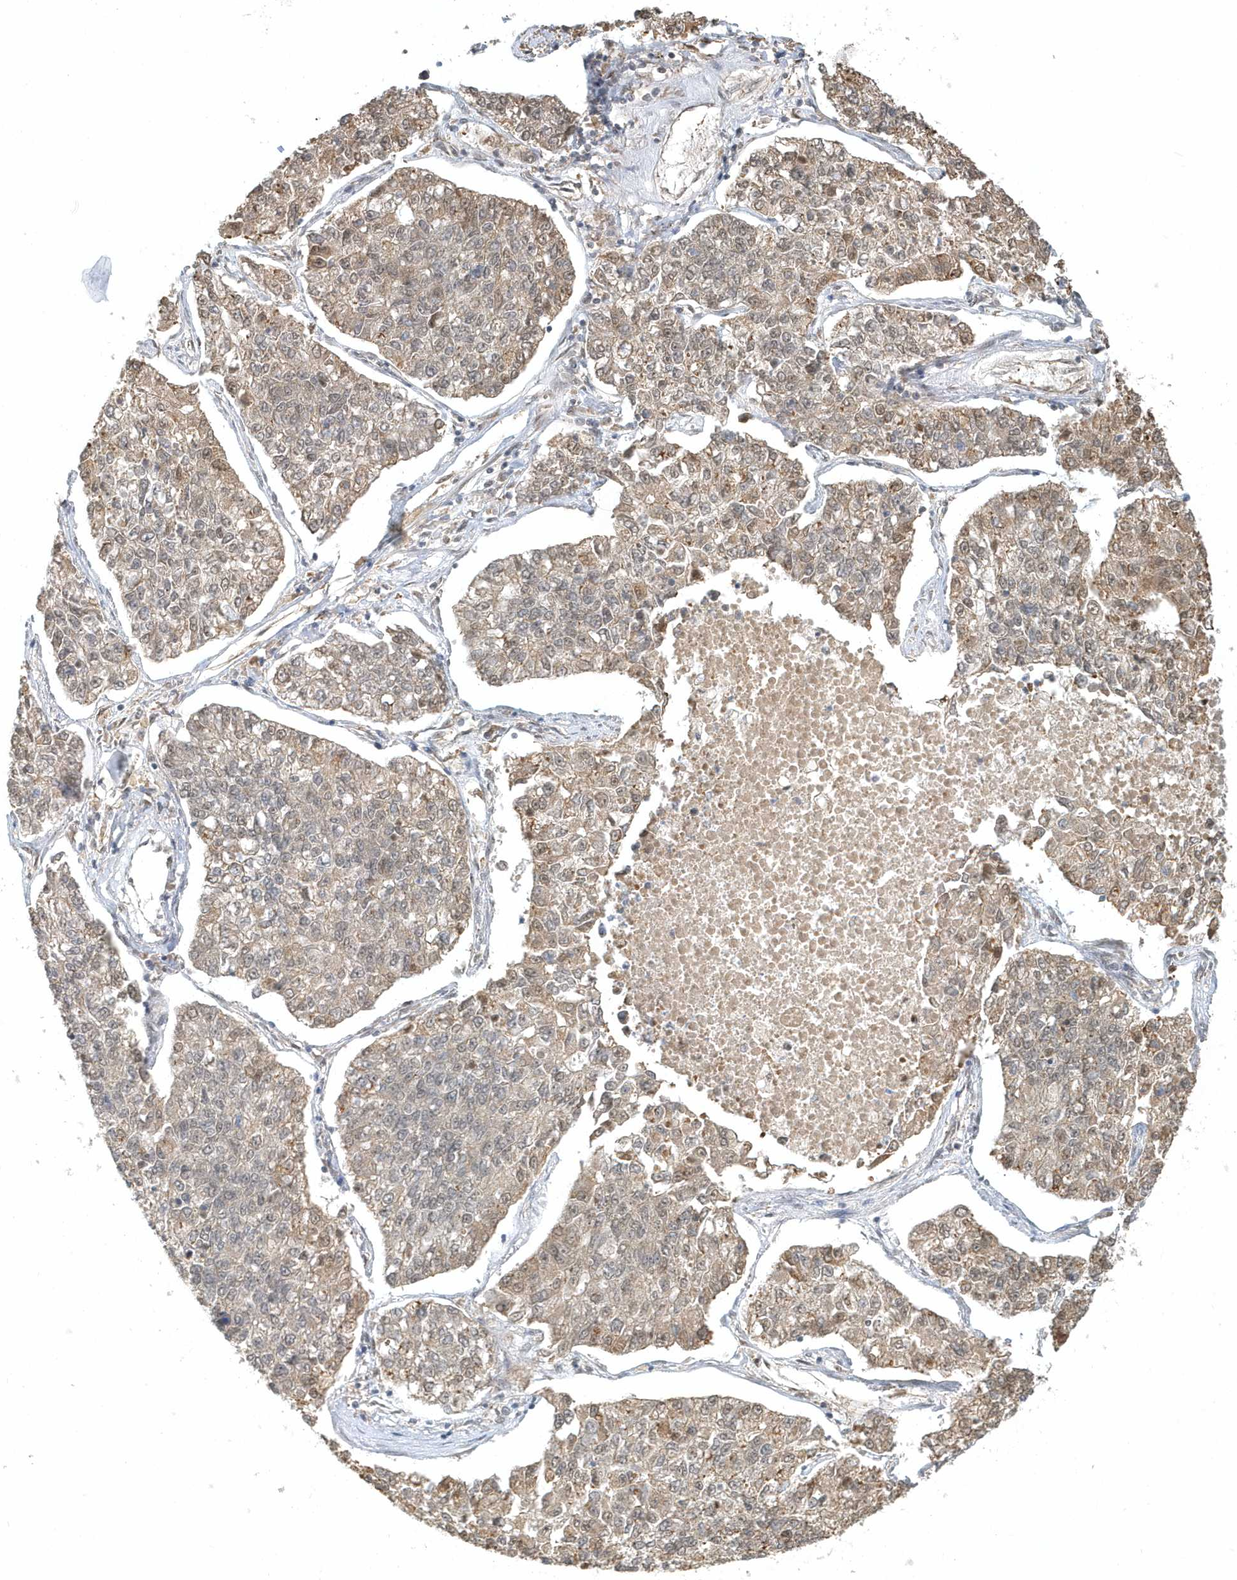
{"staining": {"intensity": "weak", "quantity": "25%-75%", "location": "cytoplasmic/membranous,nuclear"}, "tissue": "lung cancer", "cell_type": "Tumor cells", "image_type": "cancer", "snomed": [{"axis": "morphology", "description": "Adenocarcinoma, NOS"}, {"axis": "topography", "description": "Lung"}], "caption": "This is an image of IHC staining of lung cancer (adenocarcinoma), which shows weak staining in the cytoplasmic/membranous and nuclear of tumor cells.", "gene": "PSMD6", "patient": {"sex": "male", "age": 49}}